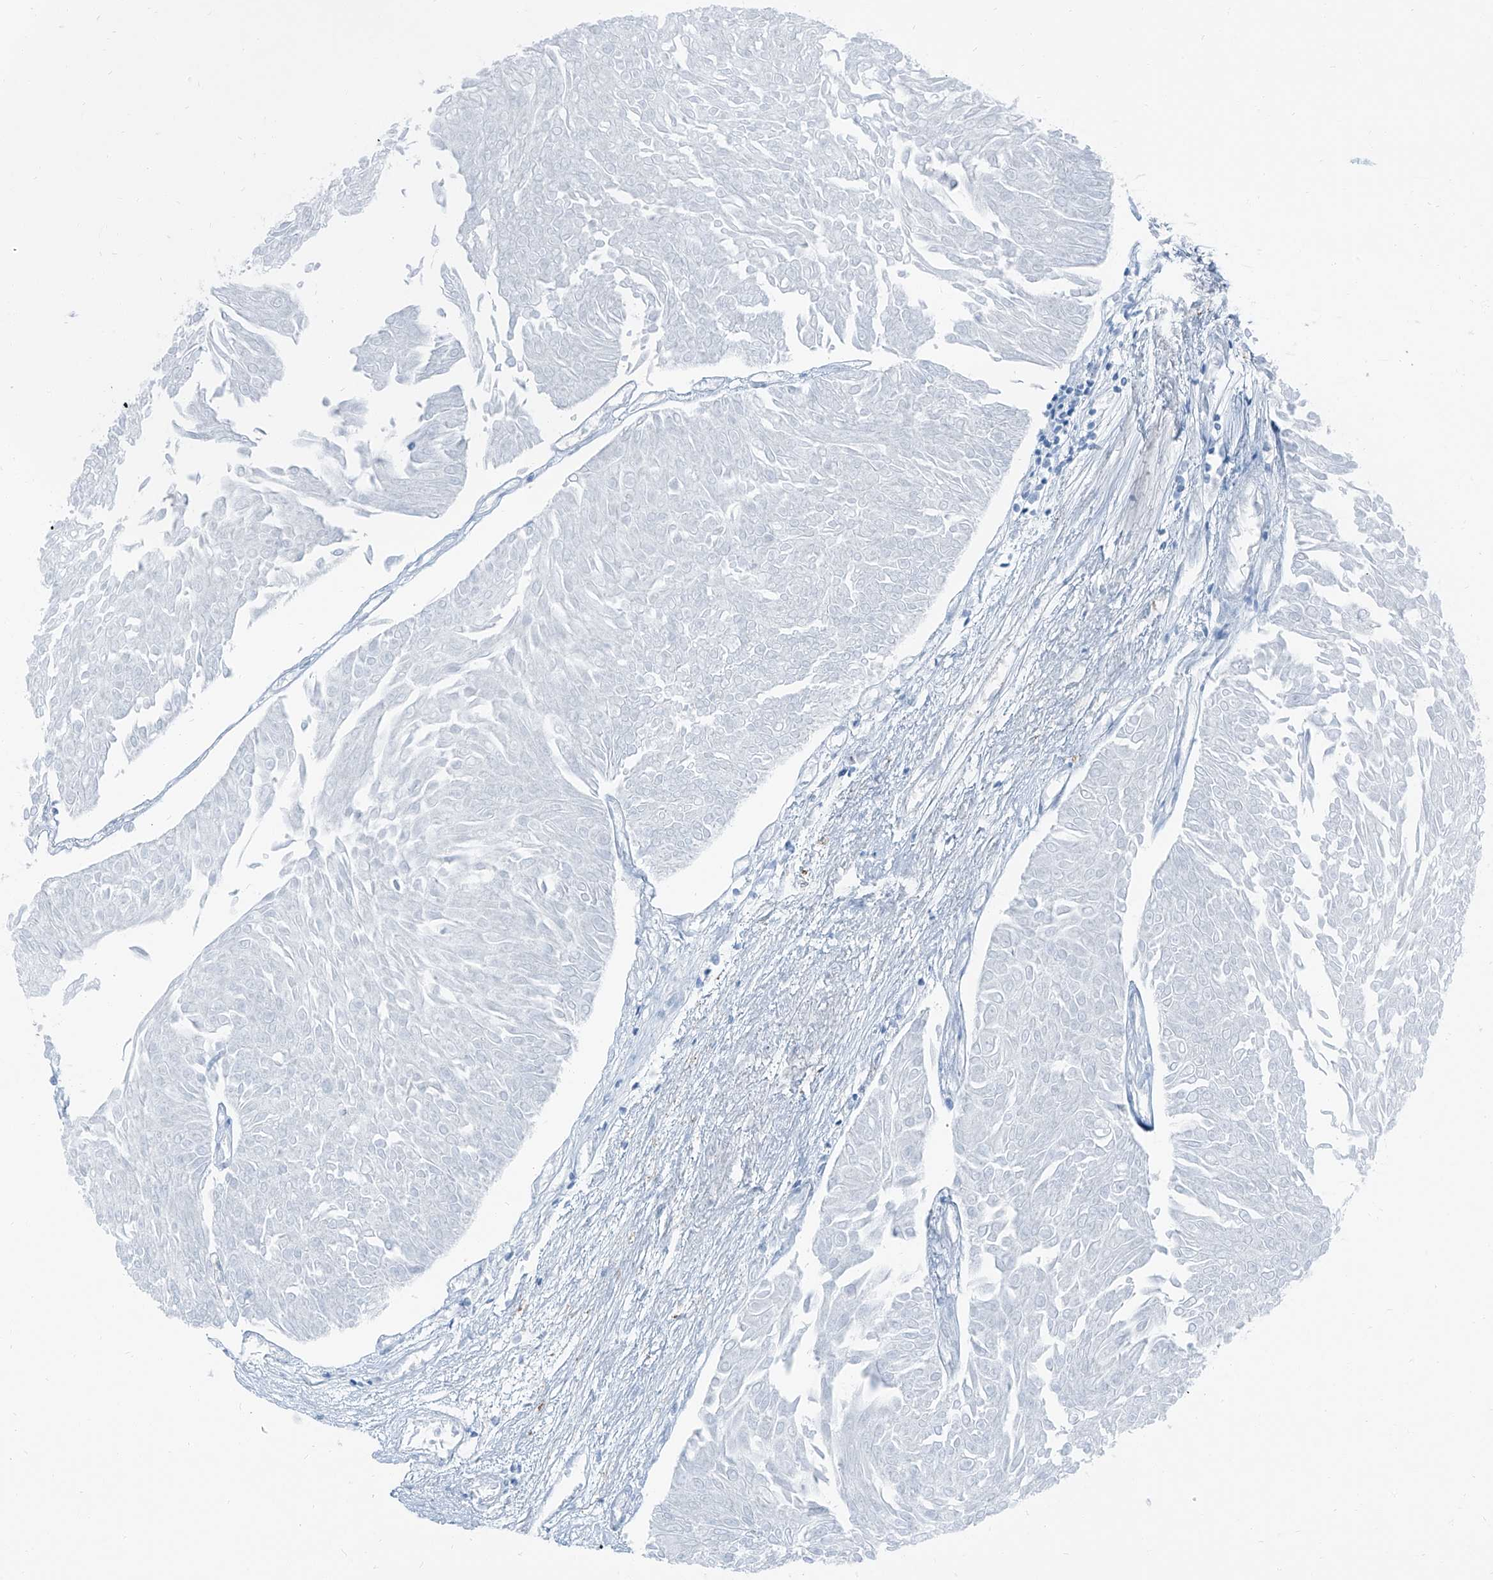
{"staining": {"intensity": "negative", "quantity": "none", "location": "none"}, "tissue": "urothelial cancer", "cell_type": "Tumor cells", "image_type": "cancer", "snomed": [{"axis": "morphology", "description": "Urothelial carcinoma, Low grade"}, {"axis": "topography", "description": "Urinary bladder"}], "caption": "This is an immunohistochemistry image of urothelial cancer. There is no expression in tumor cells.", "gene": "RGN", "patient": {"sex": "male", "age": 67}}